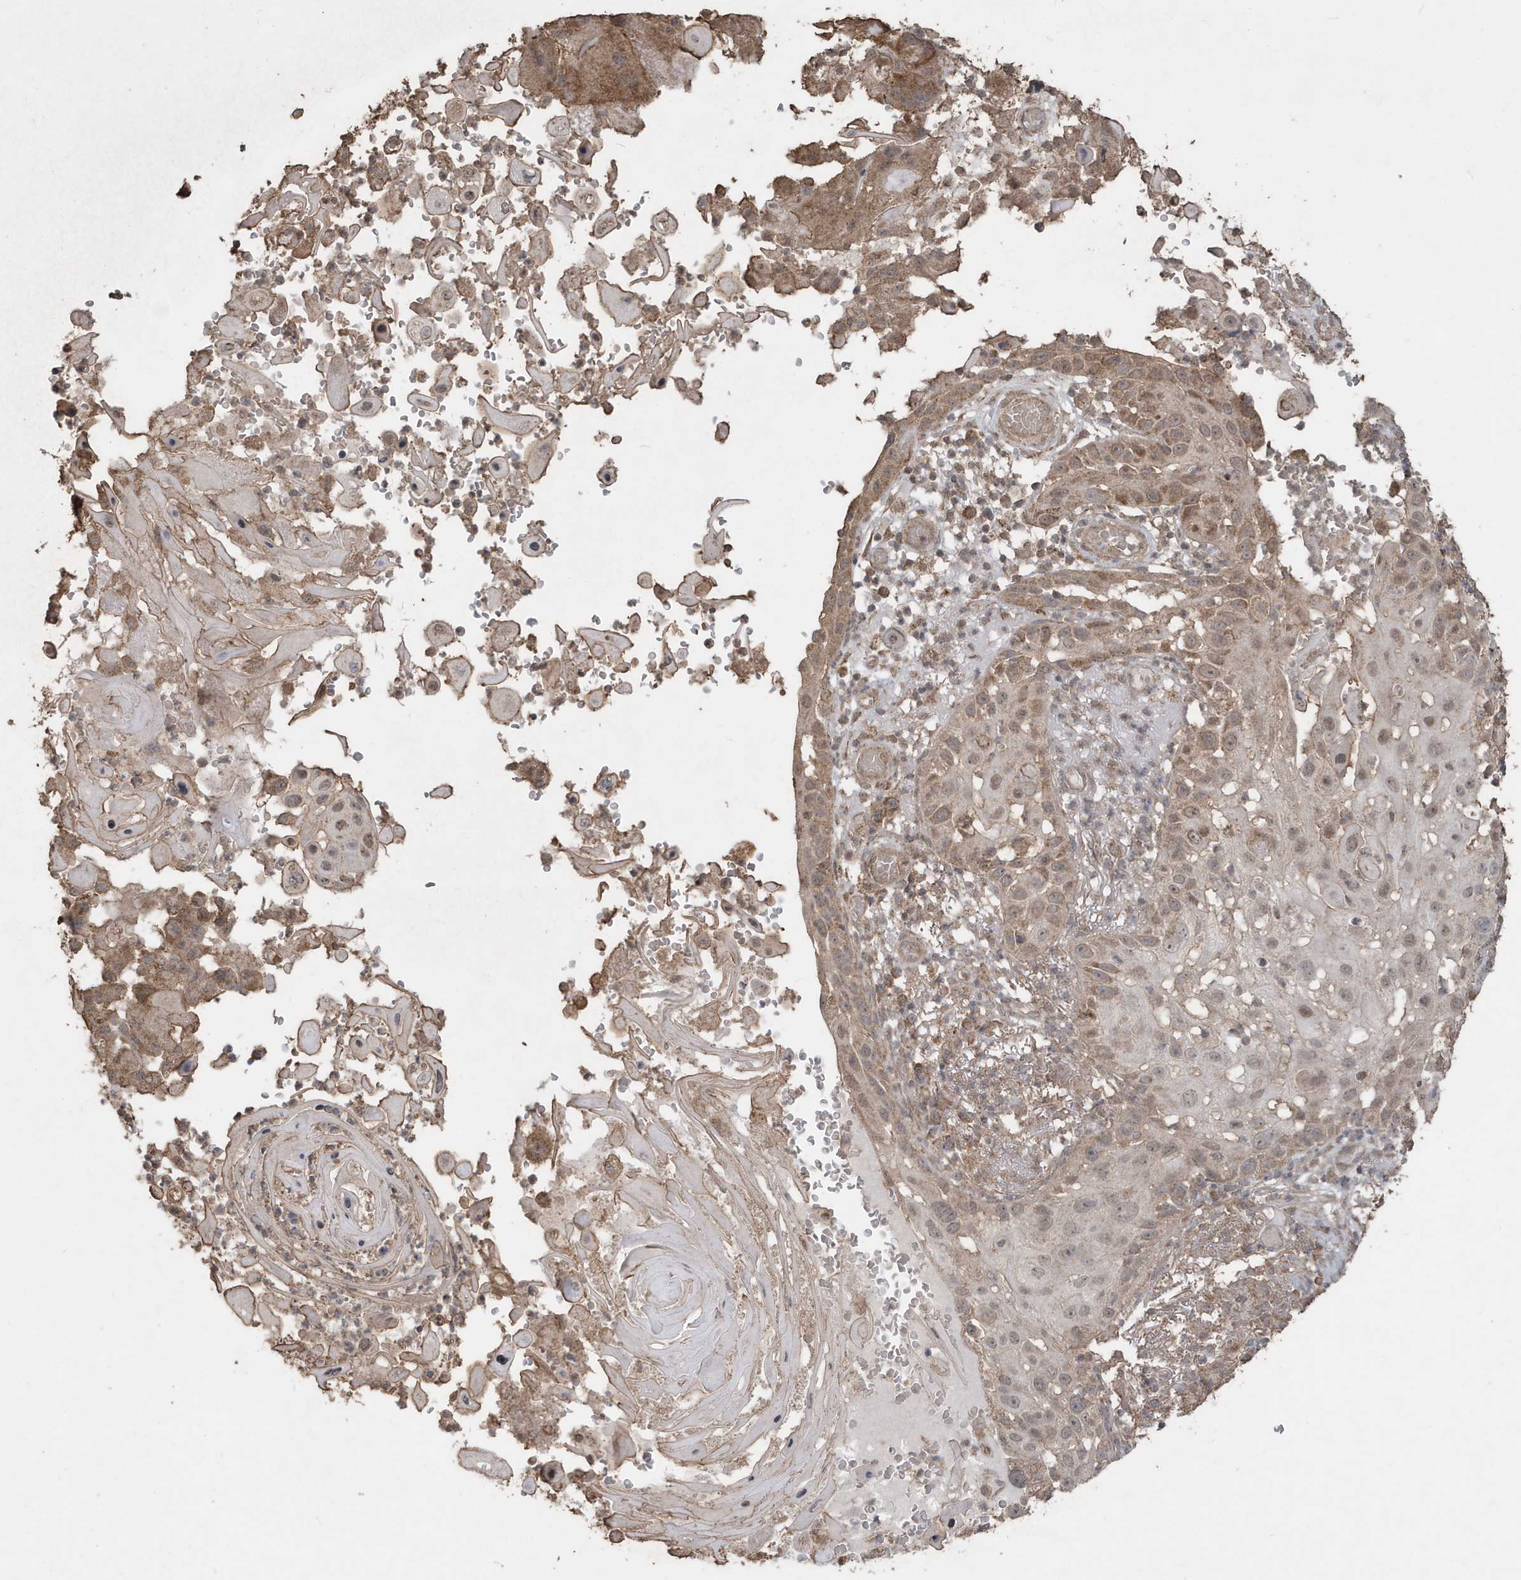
{"staining": {"intensity": "moderate", "quantity": "<25%", "location": "cytoplasmic/membranous,nuclear"}, "tissue": "skin cancer", "cell_type": "Tumor cells", "image_type": "cancer", "snomed": [{"axis": "morphology", "description": "Squamous cell carcinoma, NOS"}, {"axis": "topography", "description": "Skin"}], "caption": "DAB immunohistochemical staining of human skin cancer (squamous cell carcinoma) displays moderate cytoplasmic/membranous and nuclear protein staining in approximately <25% of tumor cells. (DAB IHC with brightfield microscopy, high magnification).", "gene": "PAXBP1", "patient": {"sex": "female", "age": 44}}